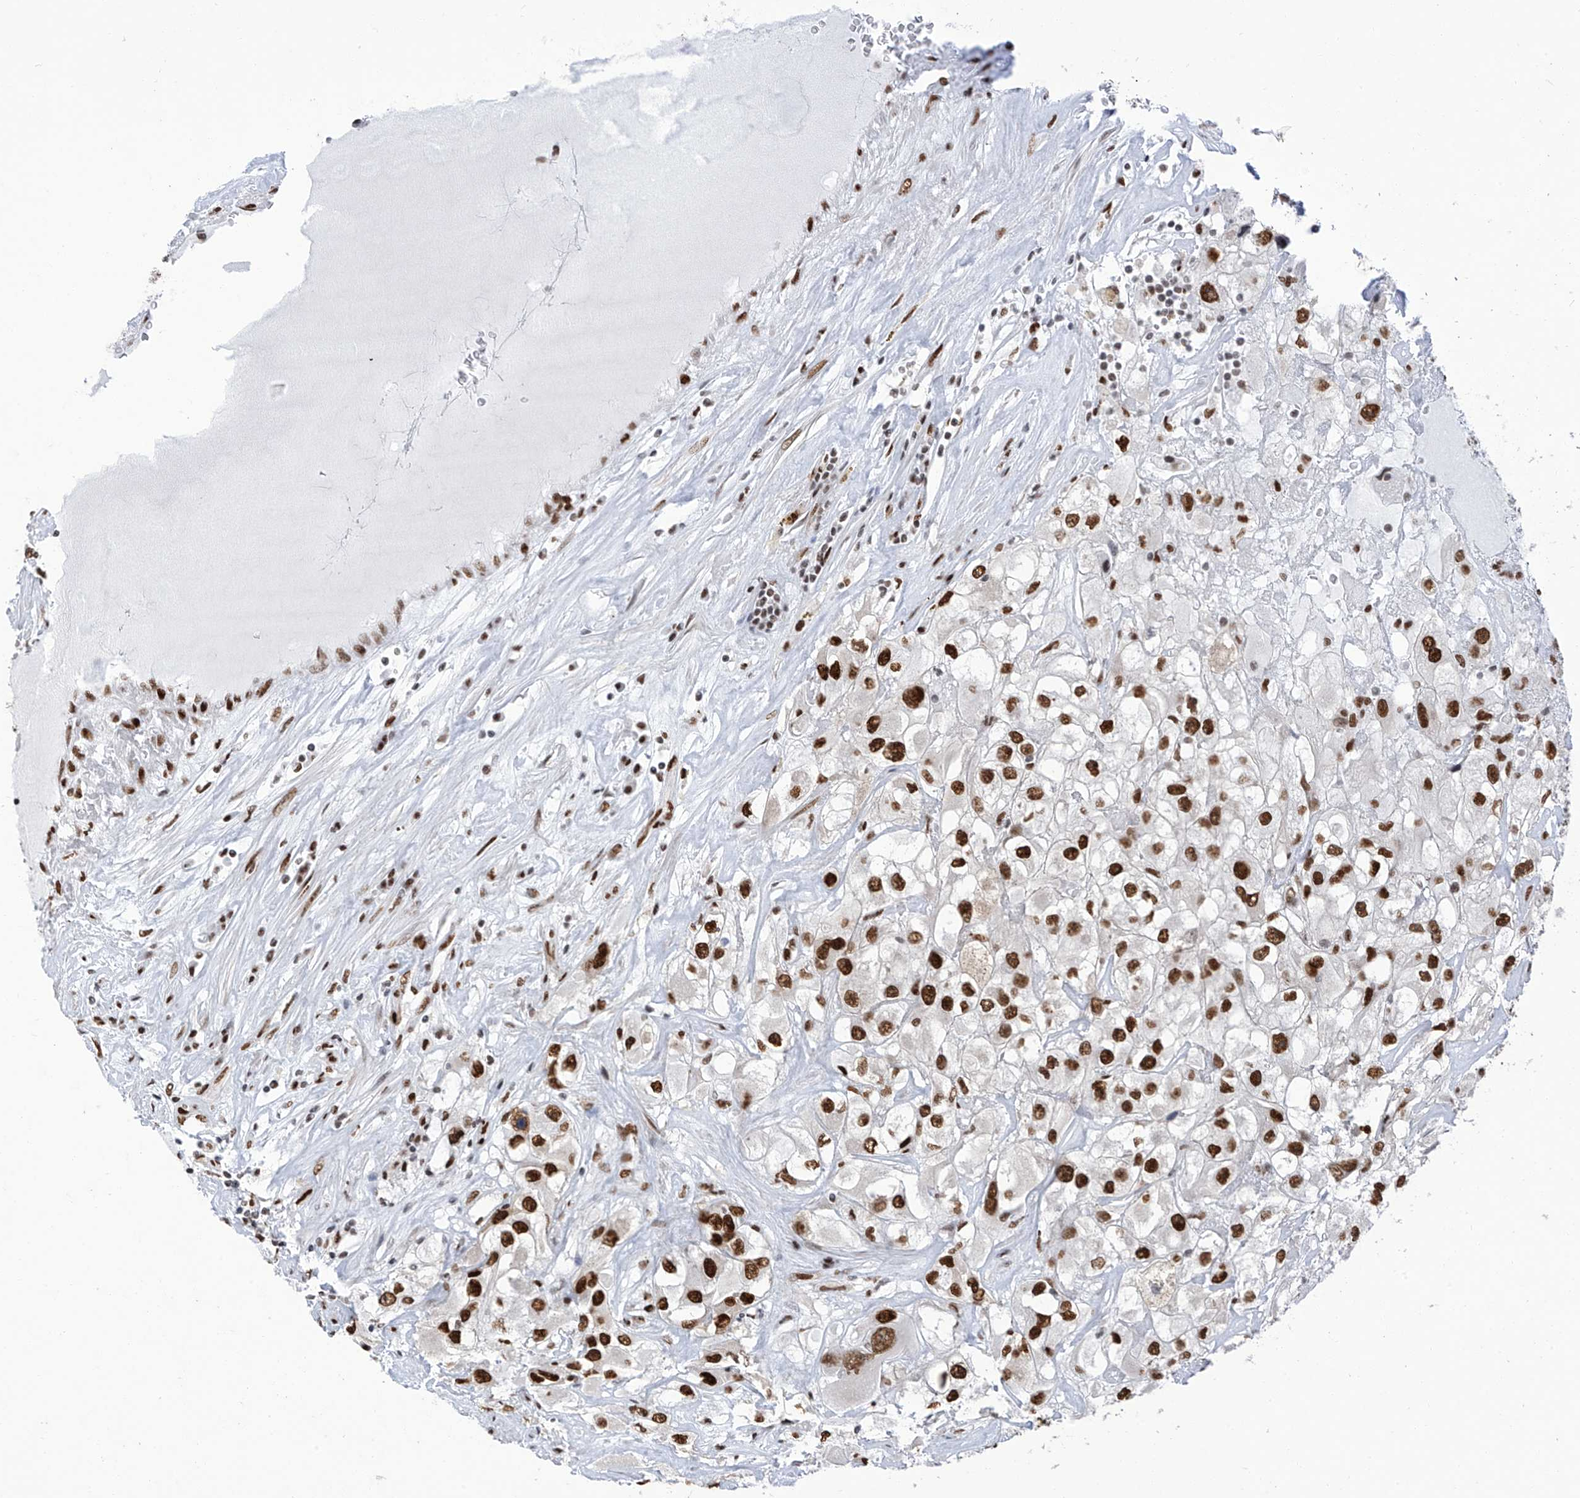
{"staining": {"intensity": "strong", "quantity": ">75%", "location": "nuclear"}, "tissue": "renal cancer", "cell_type": "Tumor cells", "image_type": "cancer", "snomed": [{"axis": "morphology", "description": "Adenocarcinoma, NOS"}, {"axis": "topography", "description": "Kidney"}], "caption": "Protein expression analysis of renal cancer (adenocarcinoma) shows strong nuclear staining in about >75% of tumor cells.", "gene": "KHSRP", "patient": {"sex": "female", "age": 52}}